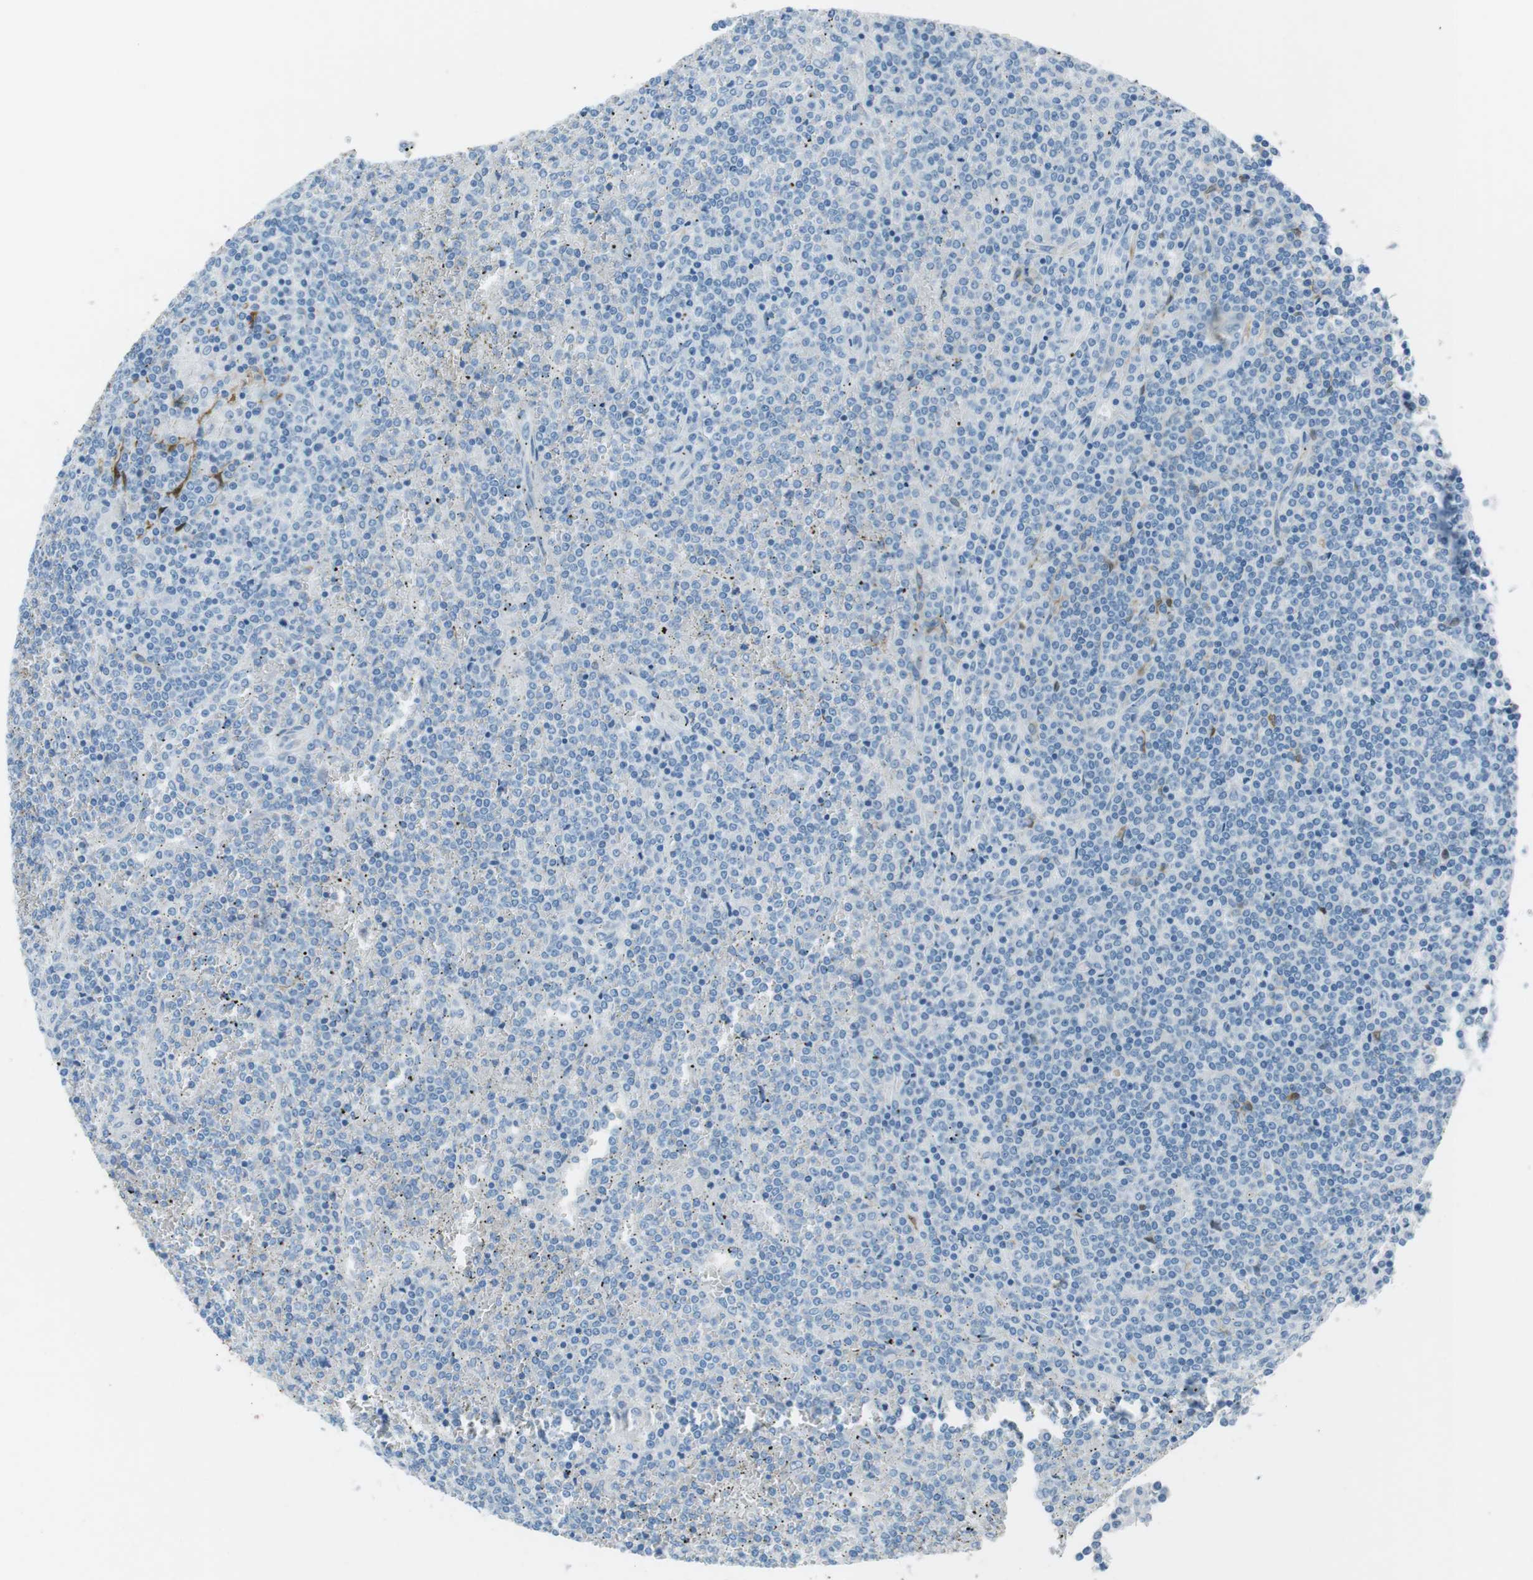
{"staining": {"intensity": "negative", "quantity": "none", "location": "none"}, "tissue": "lymphoma", "cell_type": "Tumor cells", "image_type": "cancer", "snomed": [{"axis": "morphology", "description": "Malignant lymphoma, non-Hodgkin's type, Low grade"}, {"axis": "topography", "description": "Spleen"}], "caption": "An image of human malignant lymphoma, non-Hodgkin's type (low-grade) is negative for staining in tumor cells. (Immunohistochemistry (ihc), brightfield microscopy, high magnification).", "gene": "TUBB2A", "patient": {"sex": "female", "age": 19}}